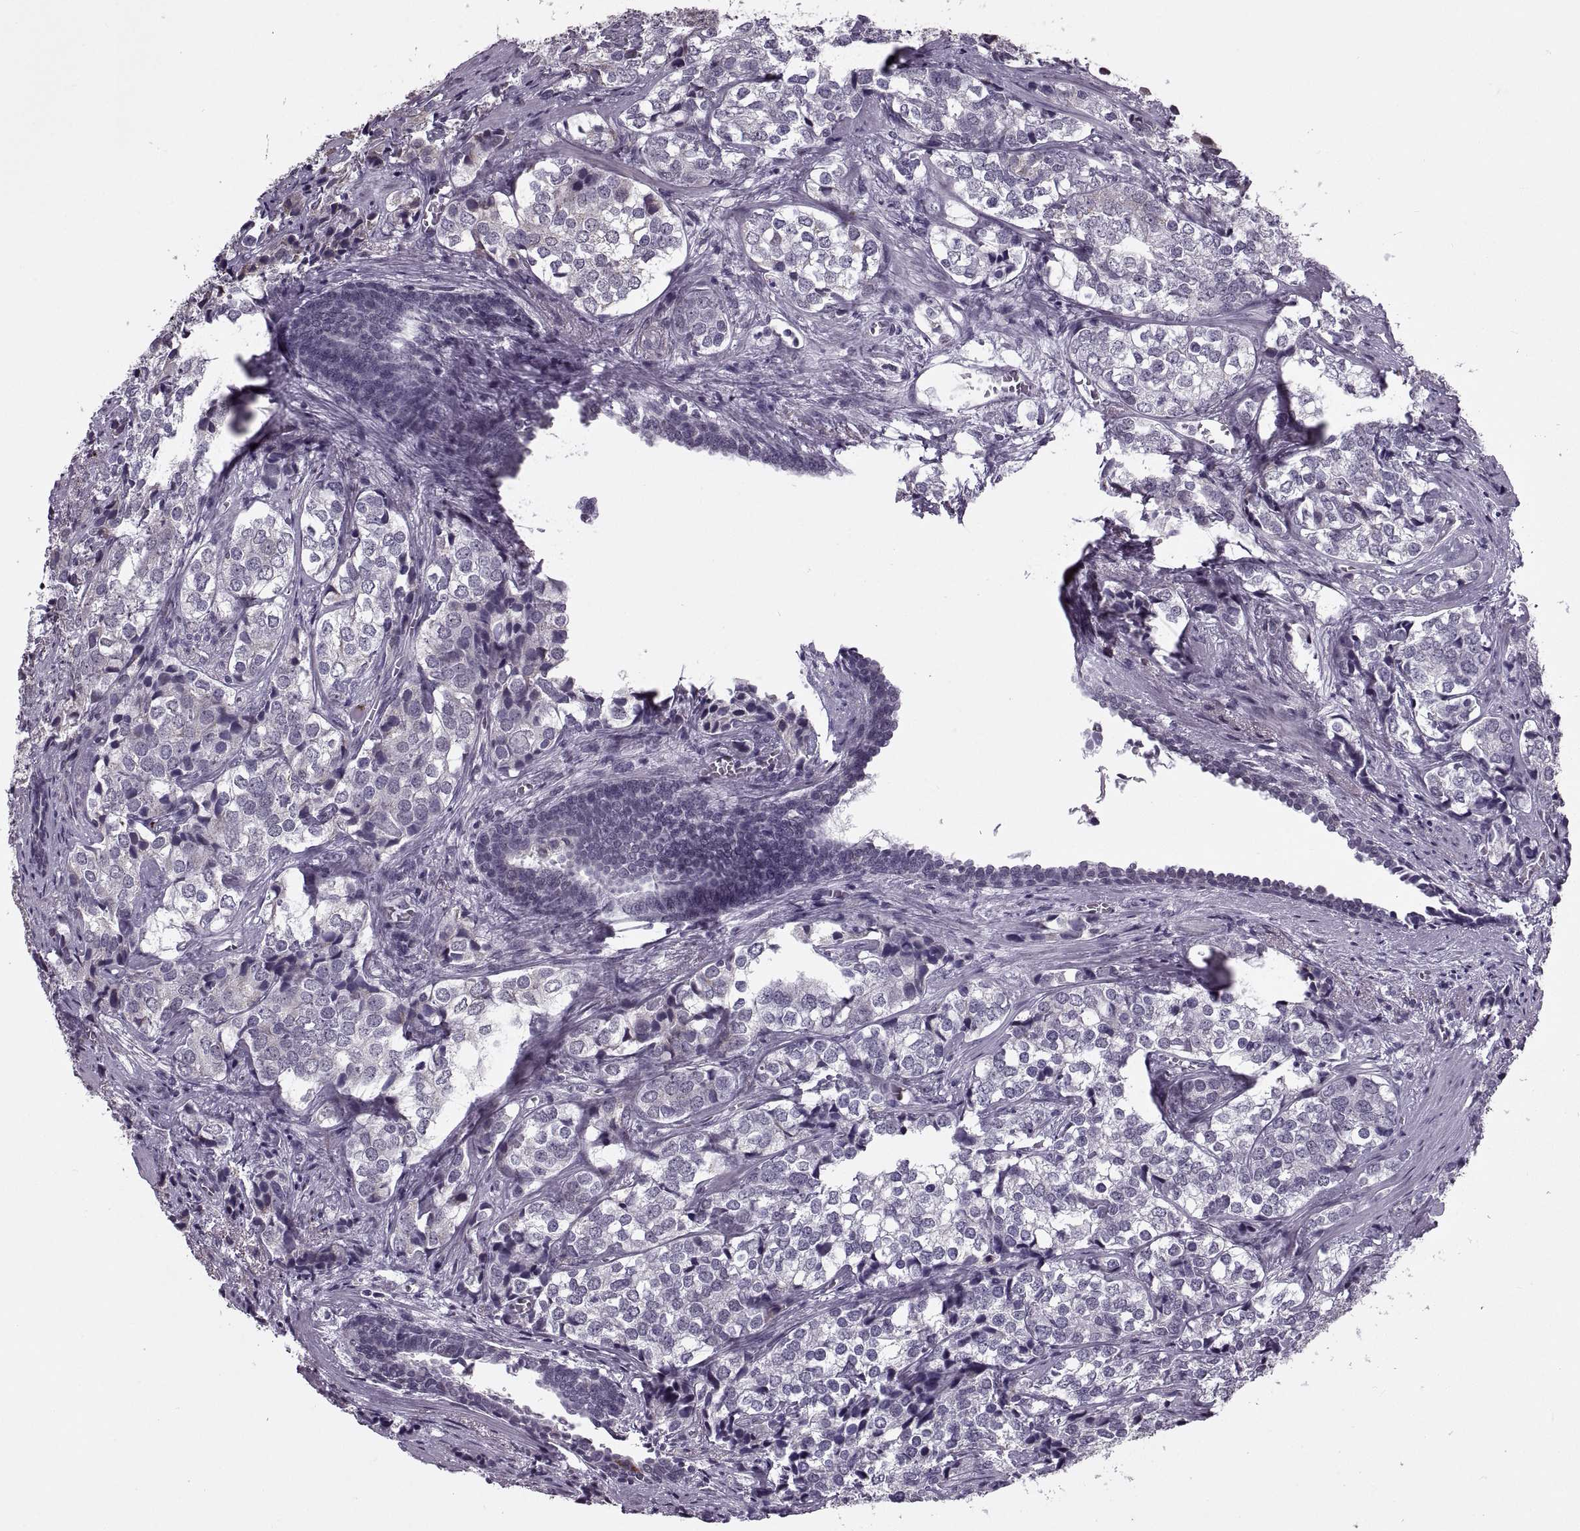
{"staining": {"intensity": "negative", "quantity": "none", "location": "none"}, "tissue": "prostate cancer", "cell_type": "Tumor cells", "image_type": "cancer", "snomed": [{"axis": "morphology", "description": "Adenocarcinoma, NOS"}, {"axis": "topography", "description": "Prostate and seminal vesicle, NOS"}], "caption": "This is an immunohistochemistry (IHC) photomicrograph of human adenocarcinoma (prostate). There is no positivity in tumor cells.", "gene": "PRSS37", "patient": {"sex": "male", "age": 63}}